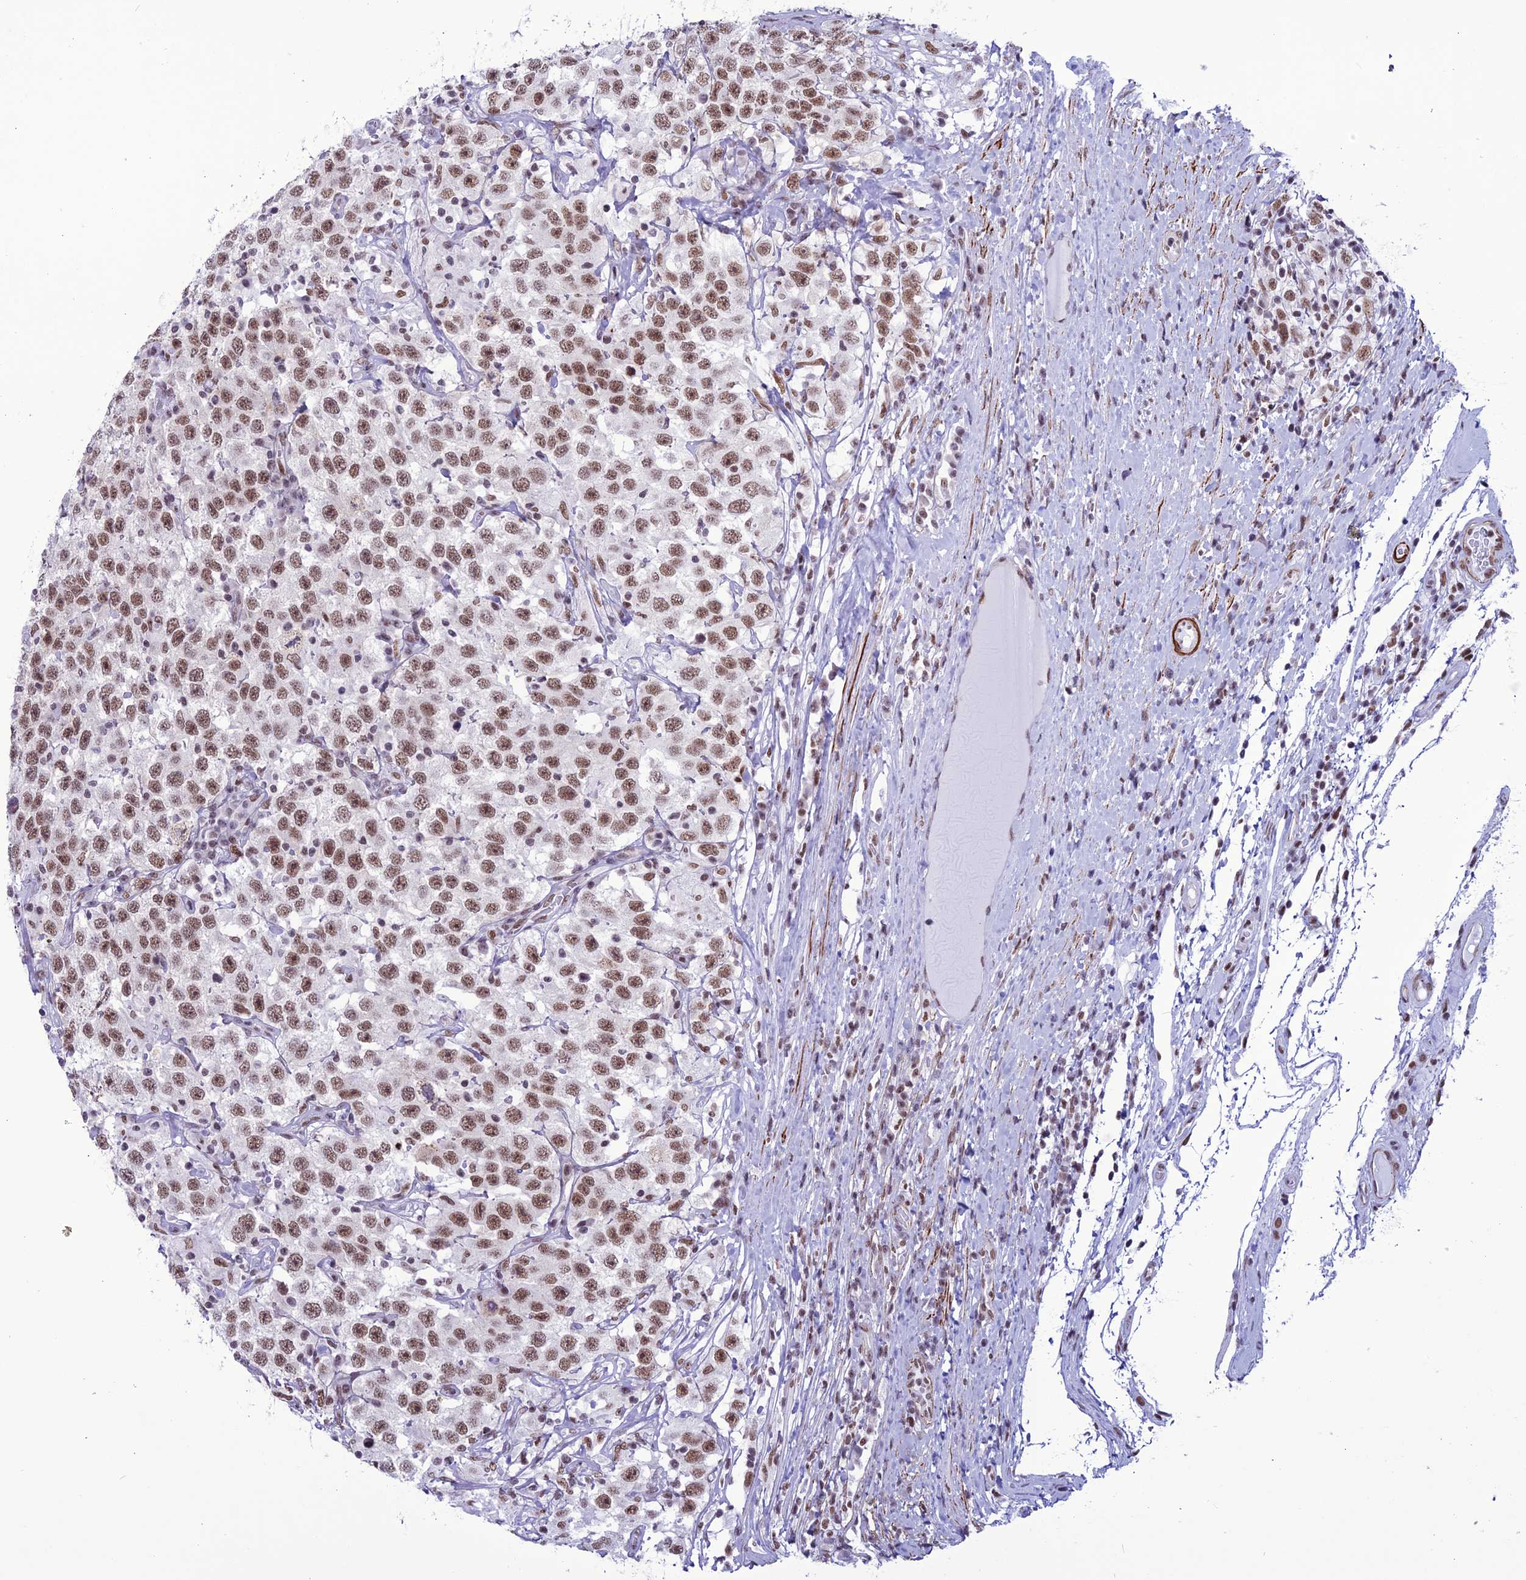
{"staining": {"intensity": "moderate", "quantity": ">75%", "location": "nuclear"}, "tissue": "testis cancer", "cell_type": "Tumor cells", "image_type": "cancer", "snomed": [{"axis": "morphology", "description": "Seminoma, NOS"}, {"axis": "topography", "description": "Testis"}], "caption": "Human testis cancer (seminoma) stained with a protein marker shows moderate staining in tumor cells.", "gene": "U2AF1", "patient": {"sex": "male", "age": 41}}